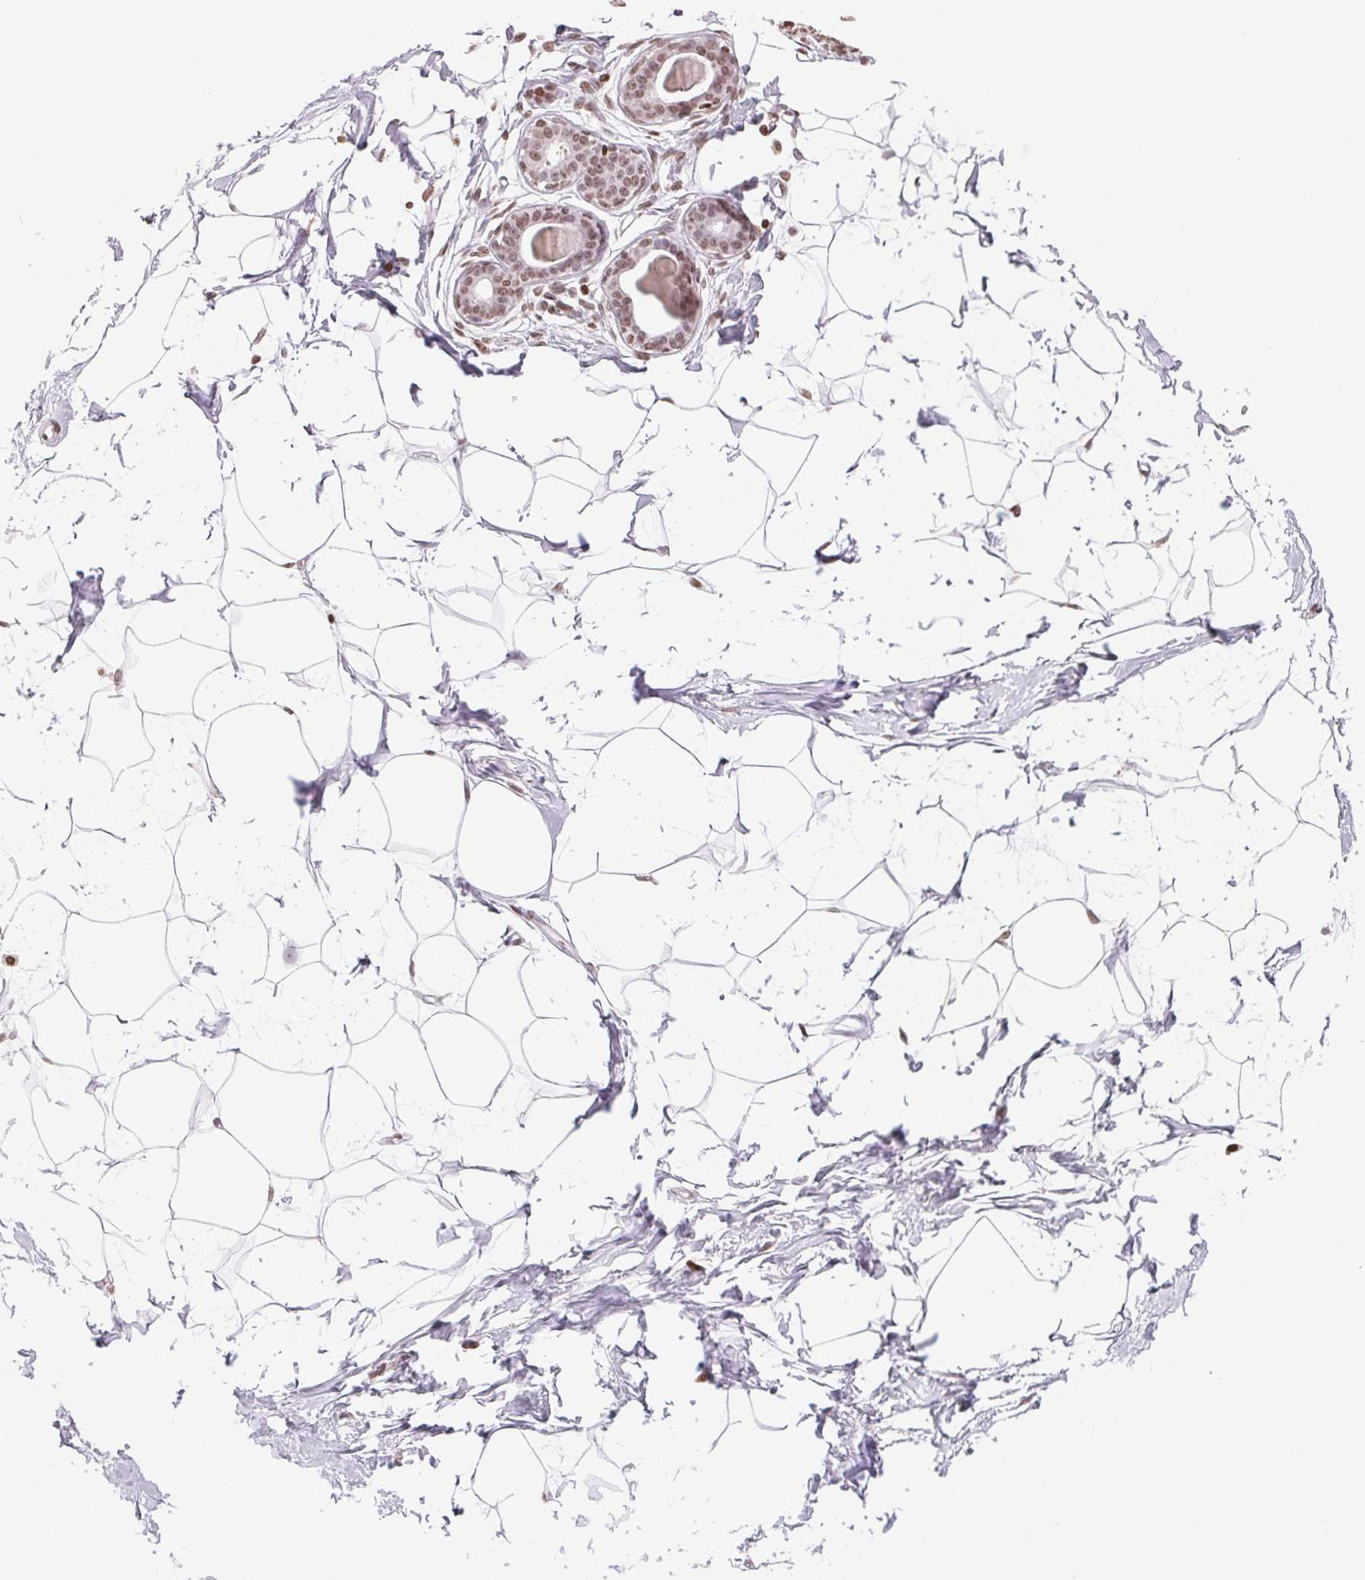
{"staining": {"intensity": "negative", "quantity": "none", "location": "none"}, "tissue": "breast", "cell_type": "Adipocytes", "image_type": "normal", "snomed": [{"axis": "morphology", "description": "Normal tissue, NOS"}, {"axis": "topography", "description": "Breast"}], "caption": "Benign breast was stained to show a protein in brown. There is no significant positivity in adipocytes.", "gene": "SMIM12", "patient": {"sex": "female", "age": 45}}